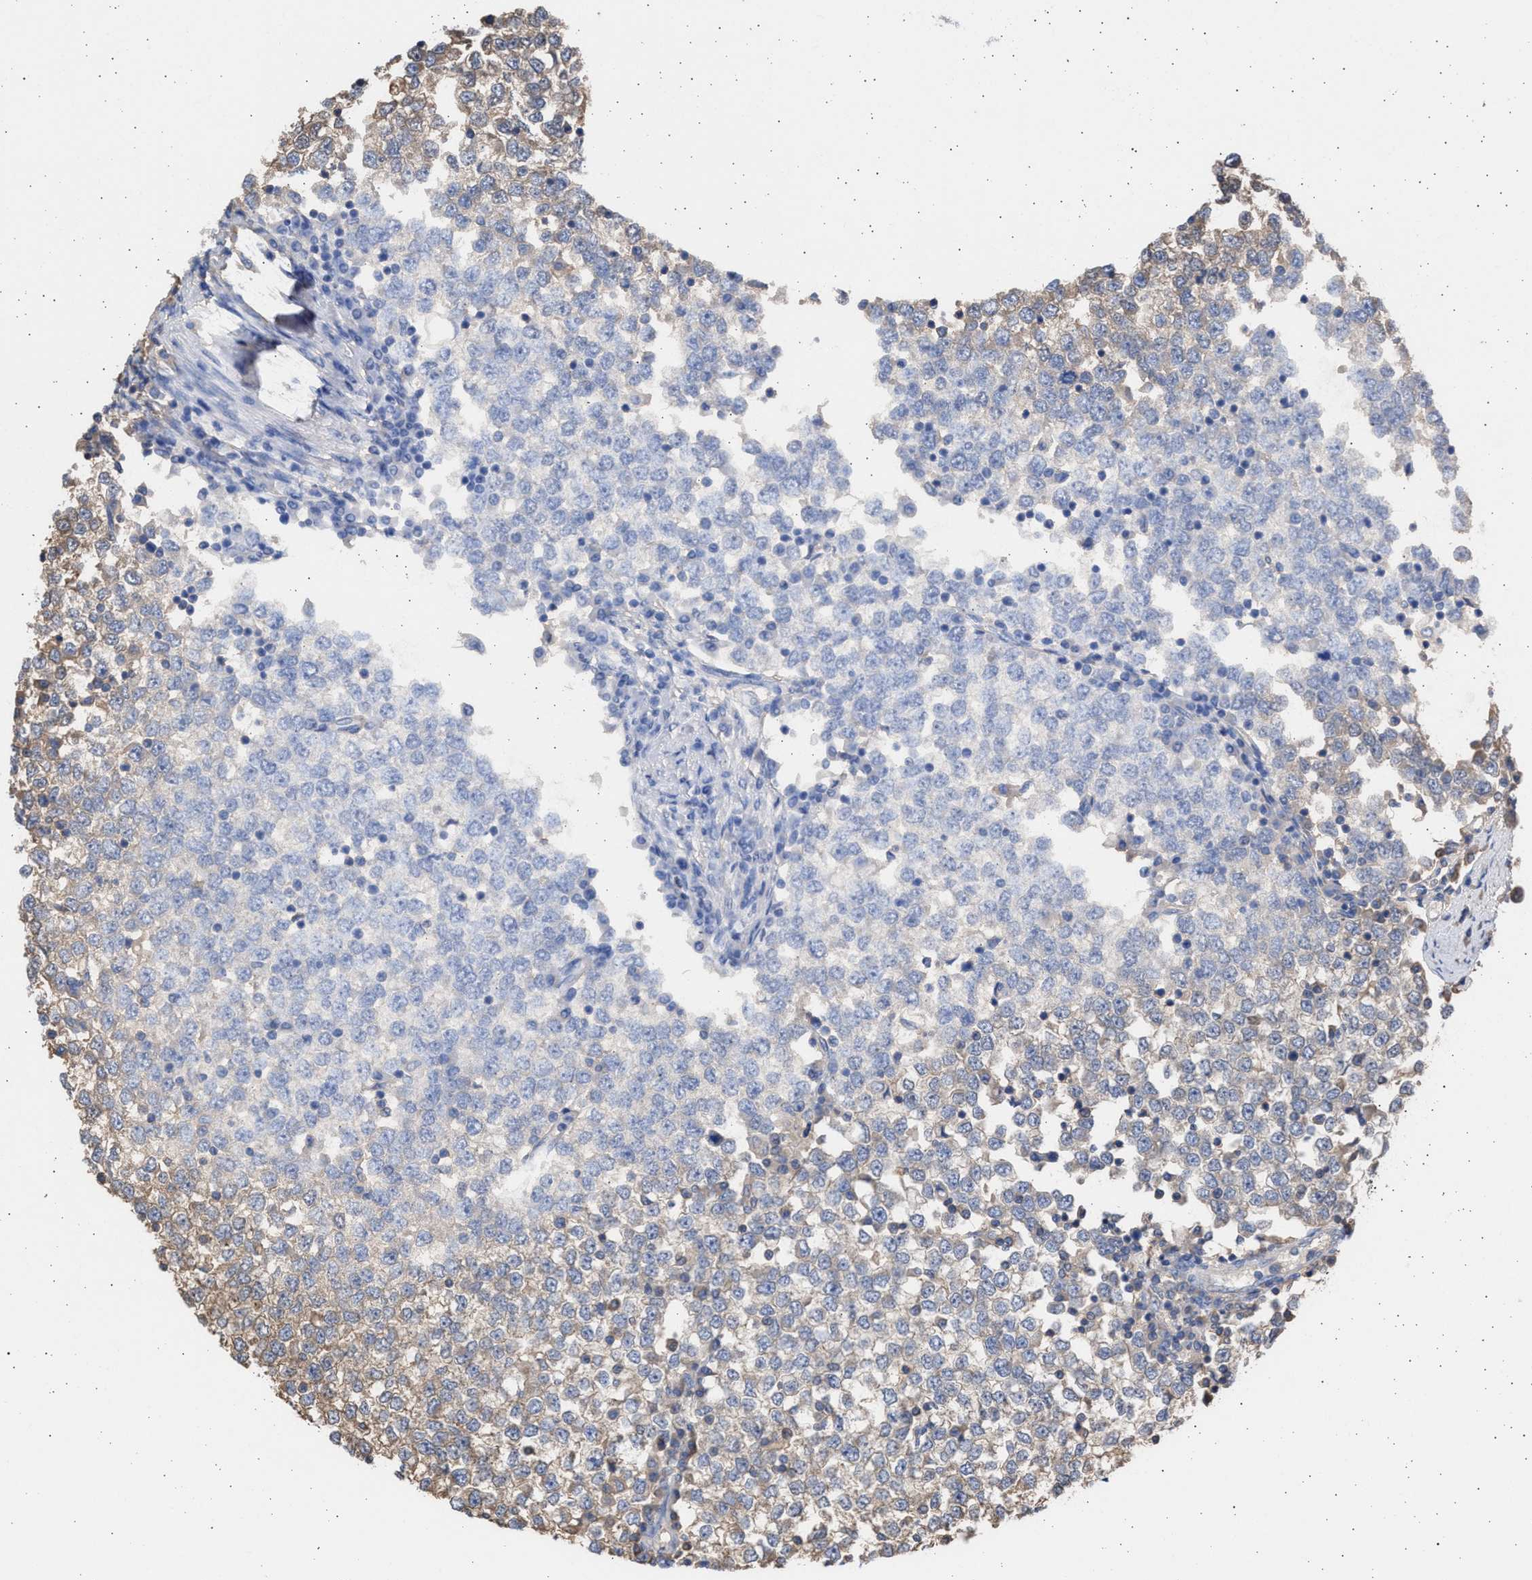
{"staining": {"intensity": "weak", "quantity": "25%-75%", "location": "cytoplasmic/membranous"}, "tissue": "testis cancer", "cell_type": "Tumor cells", "image_type": "cancer", "snomed": [{"axis": "morphology", "description": "Seminoma, NOS"}, {"axis": "topography", "description": "Testis"}], "caption": "An image showing weak cytoplasmic/membranous staining in about 25%-75% of tumor cells in testis cancer, as visualized by brown immunohistochemical staining.", "gene": "ALDOC", "patient": {"sex": "male", "age": 65}}